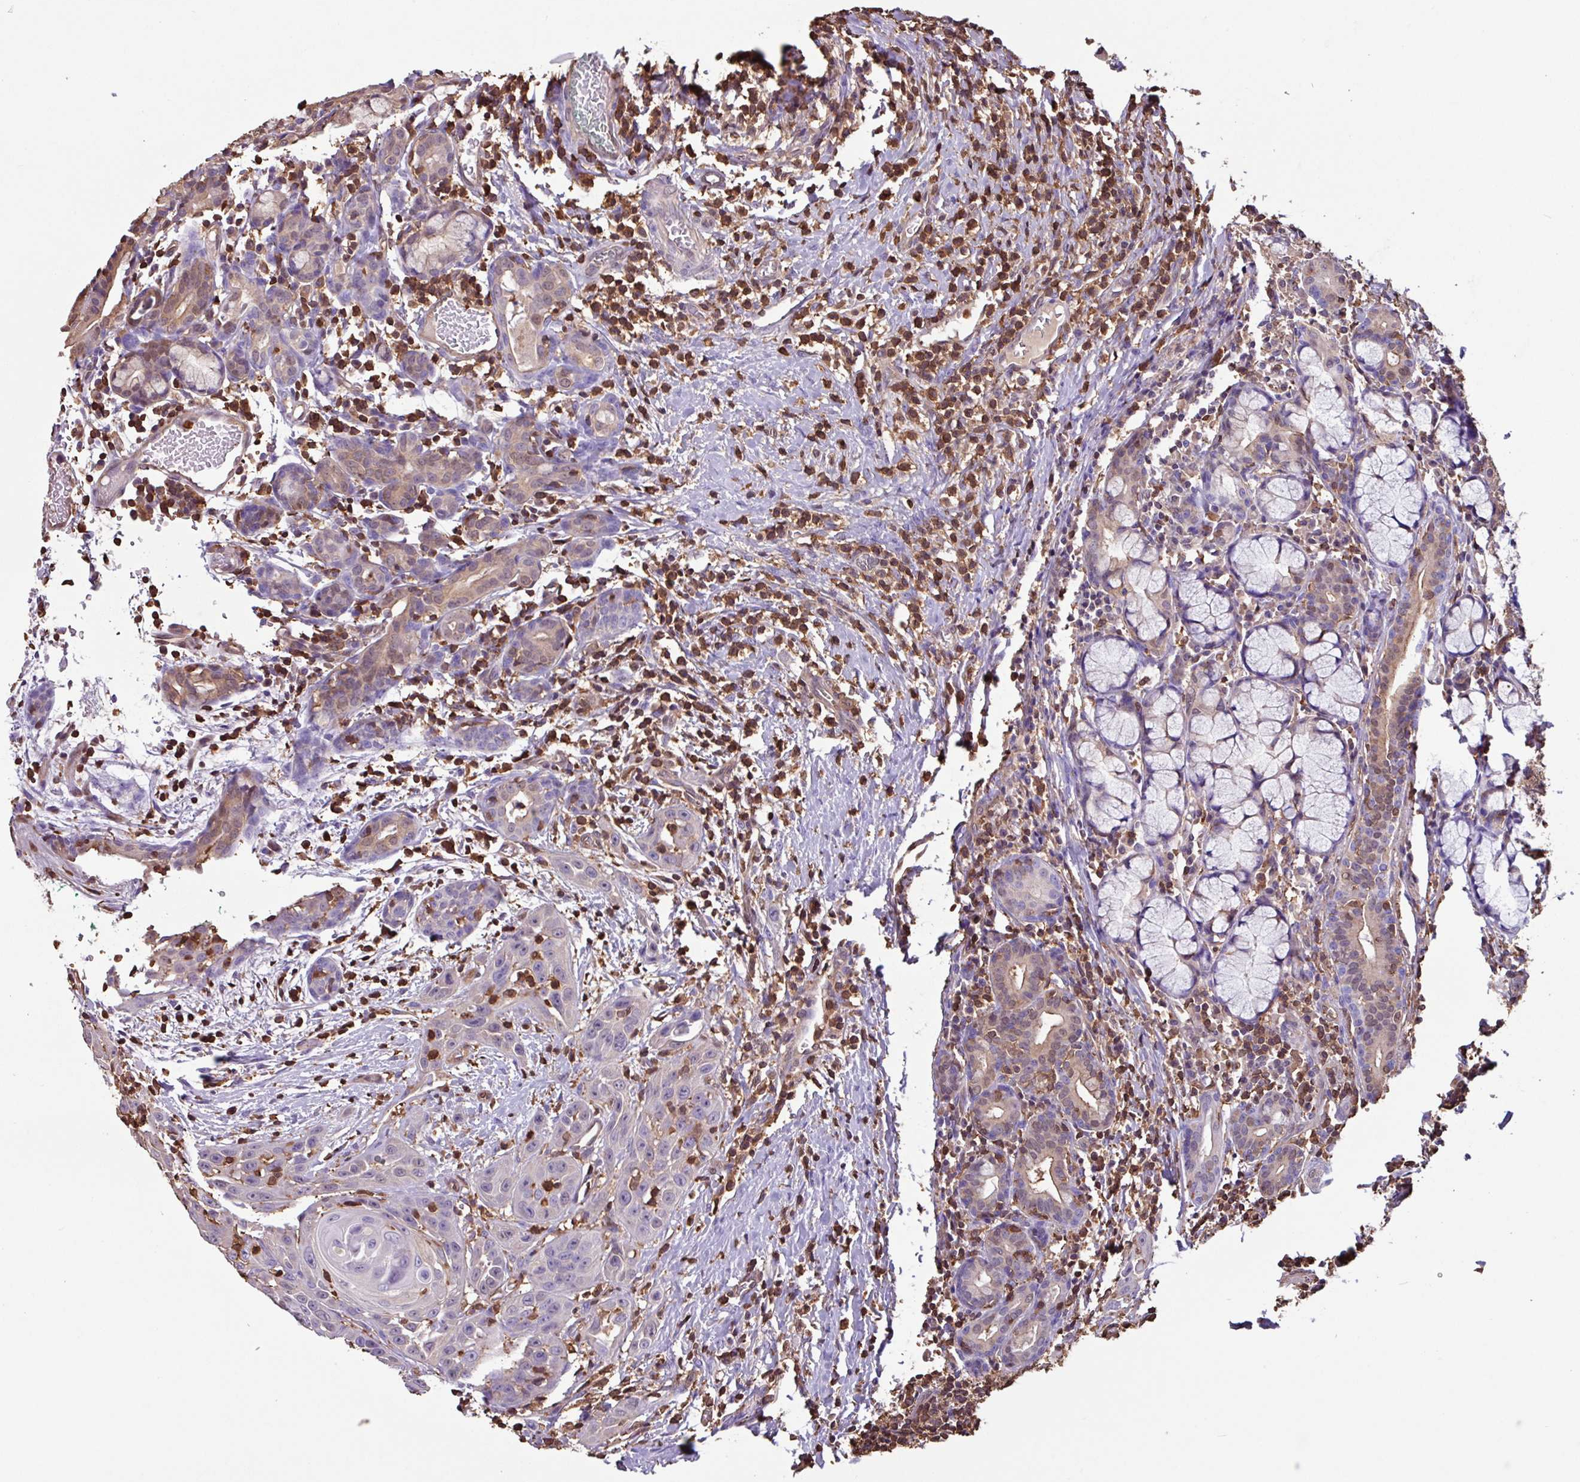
{"staining": {"intensity": "negative", "quantity": "none", "location": "none"}, "tissue": "head and neck cancer", "cell_type": "Tumor cells", "image_type": "cancer", "snomed": [{"axis": "morphology", "description": "Squamous cell carcinoma, NOS"}, {"axis": "topography", "description": "Oral tissue"}, {"axis": "topography", "description": "Head-Neck"}], "caption": "Immunohistochemical staining of human squamous cell carcinoma (head and neck) shows no significant expression in tumor cells. The staining is performed using DAB brown chromogen with nuclei counter-stained in using hematoxylin.", "gene": "ARHGDIB", "patient": {"sex": "female", "age": 50}}